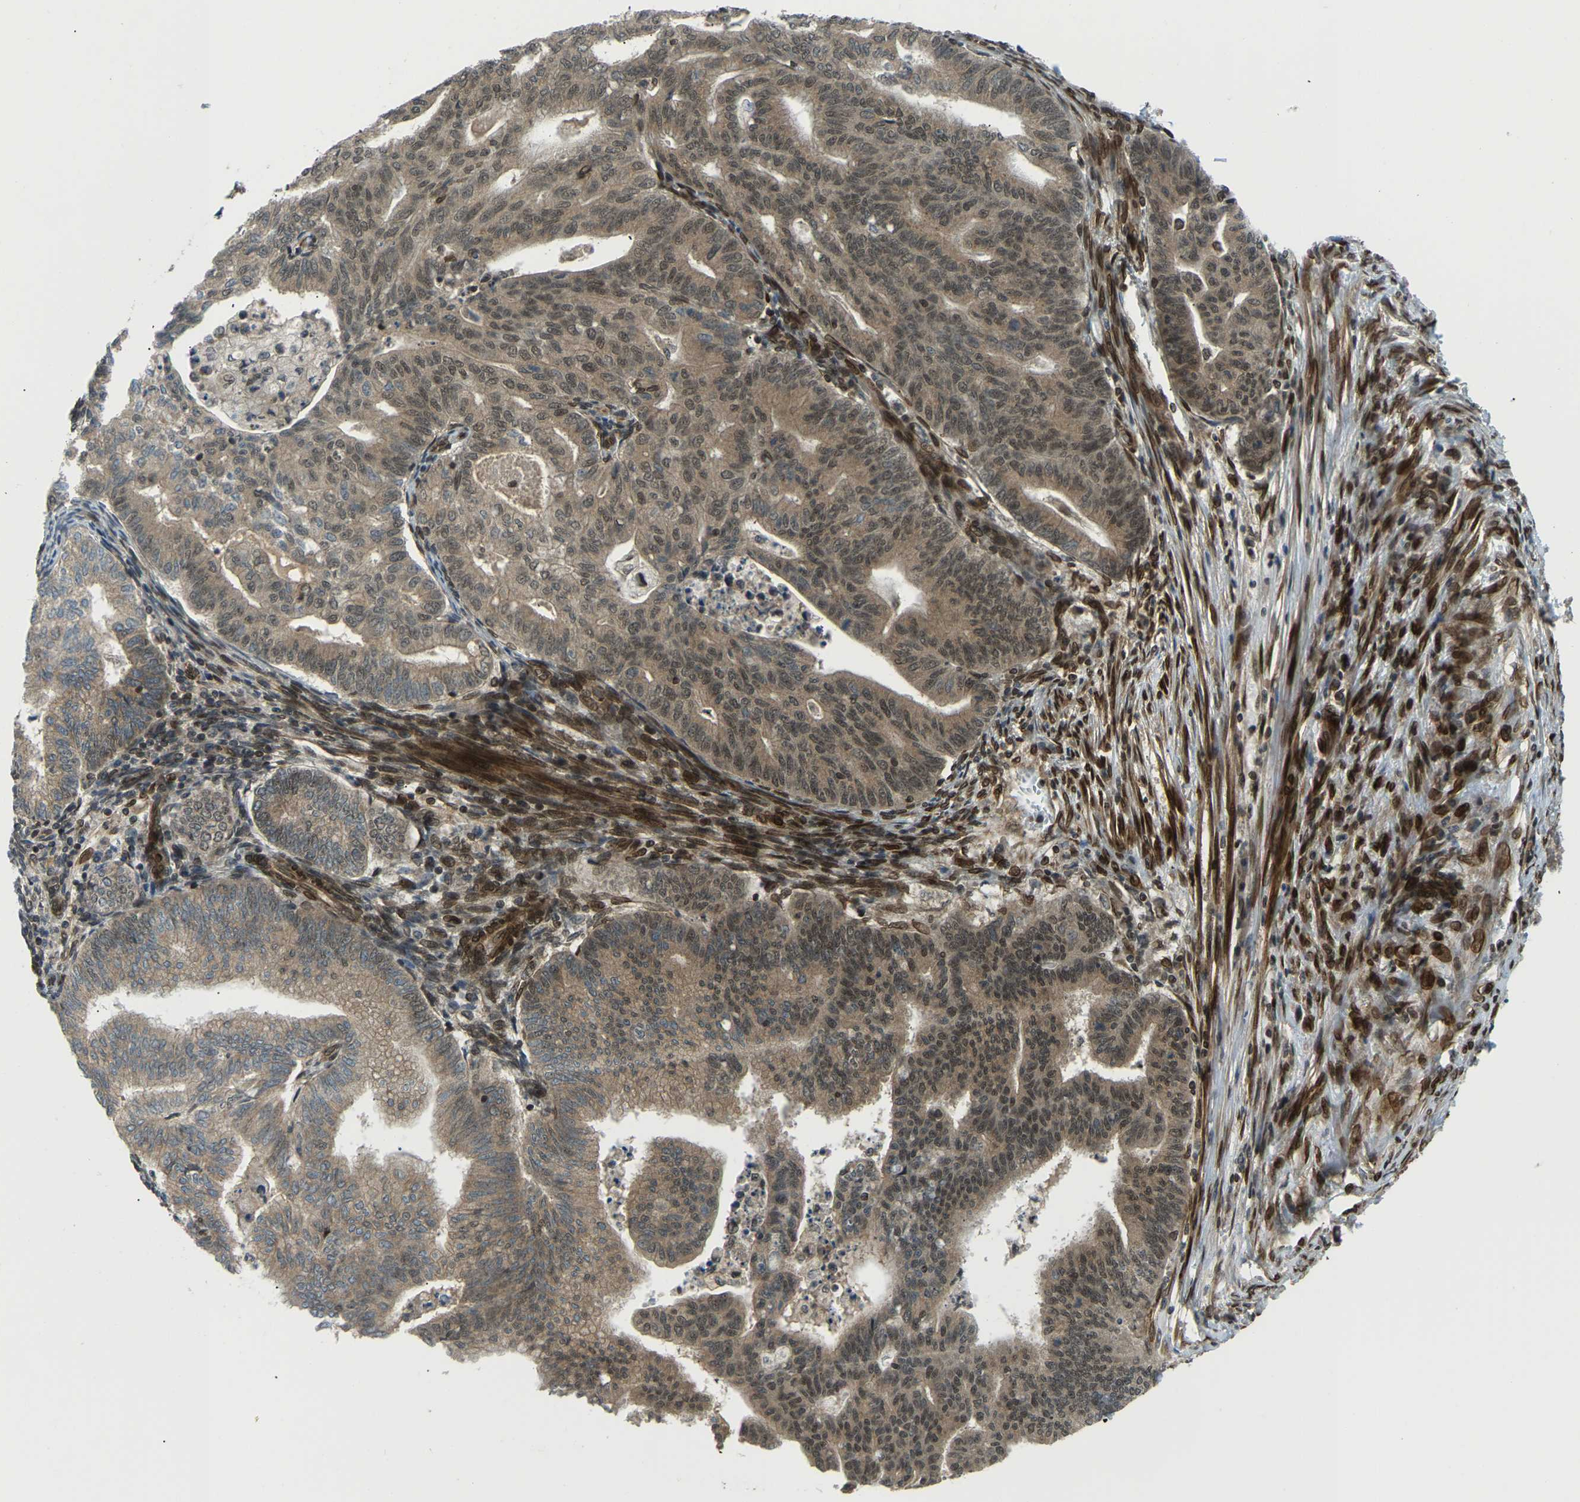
{"staining": {"intensity": "moderate", "quantity": ">75%", "location": "cytoplasmic/membranous,nuclear"}, "tissue": "endometrial cancer", "cell_type": "Tumor cells", "image_type": "cancer", "snomed": [{"axis": "morphology", "description": "Polyp, NOS"}, {"axis": "morphology", "description": "Adenocarcinoma, NOS"}, {"axis": "morphology", "description": "Adenoma, NOS"}, {"axis": "topography", "description": "Endometrium"}], "caption": "Endometrial polyp was stained to show a protein in brown. There is medium levels of moderate cytoplasmic/membranous and nuclear staining in about >75% of tumor cells.", "gene": "SYNE1", "patient": {"sex": "female", "age": 79}}